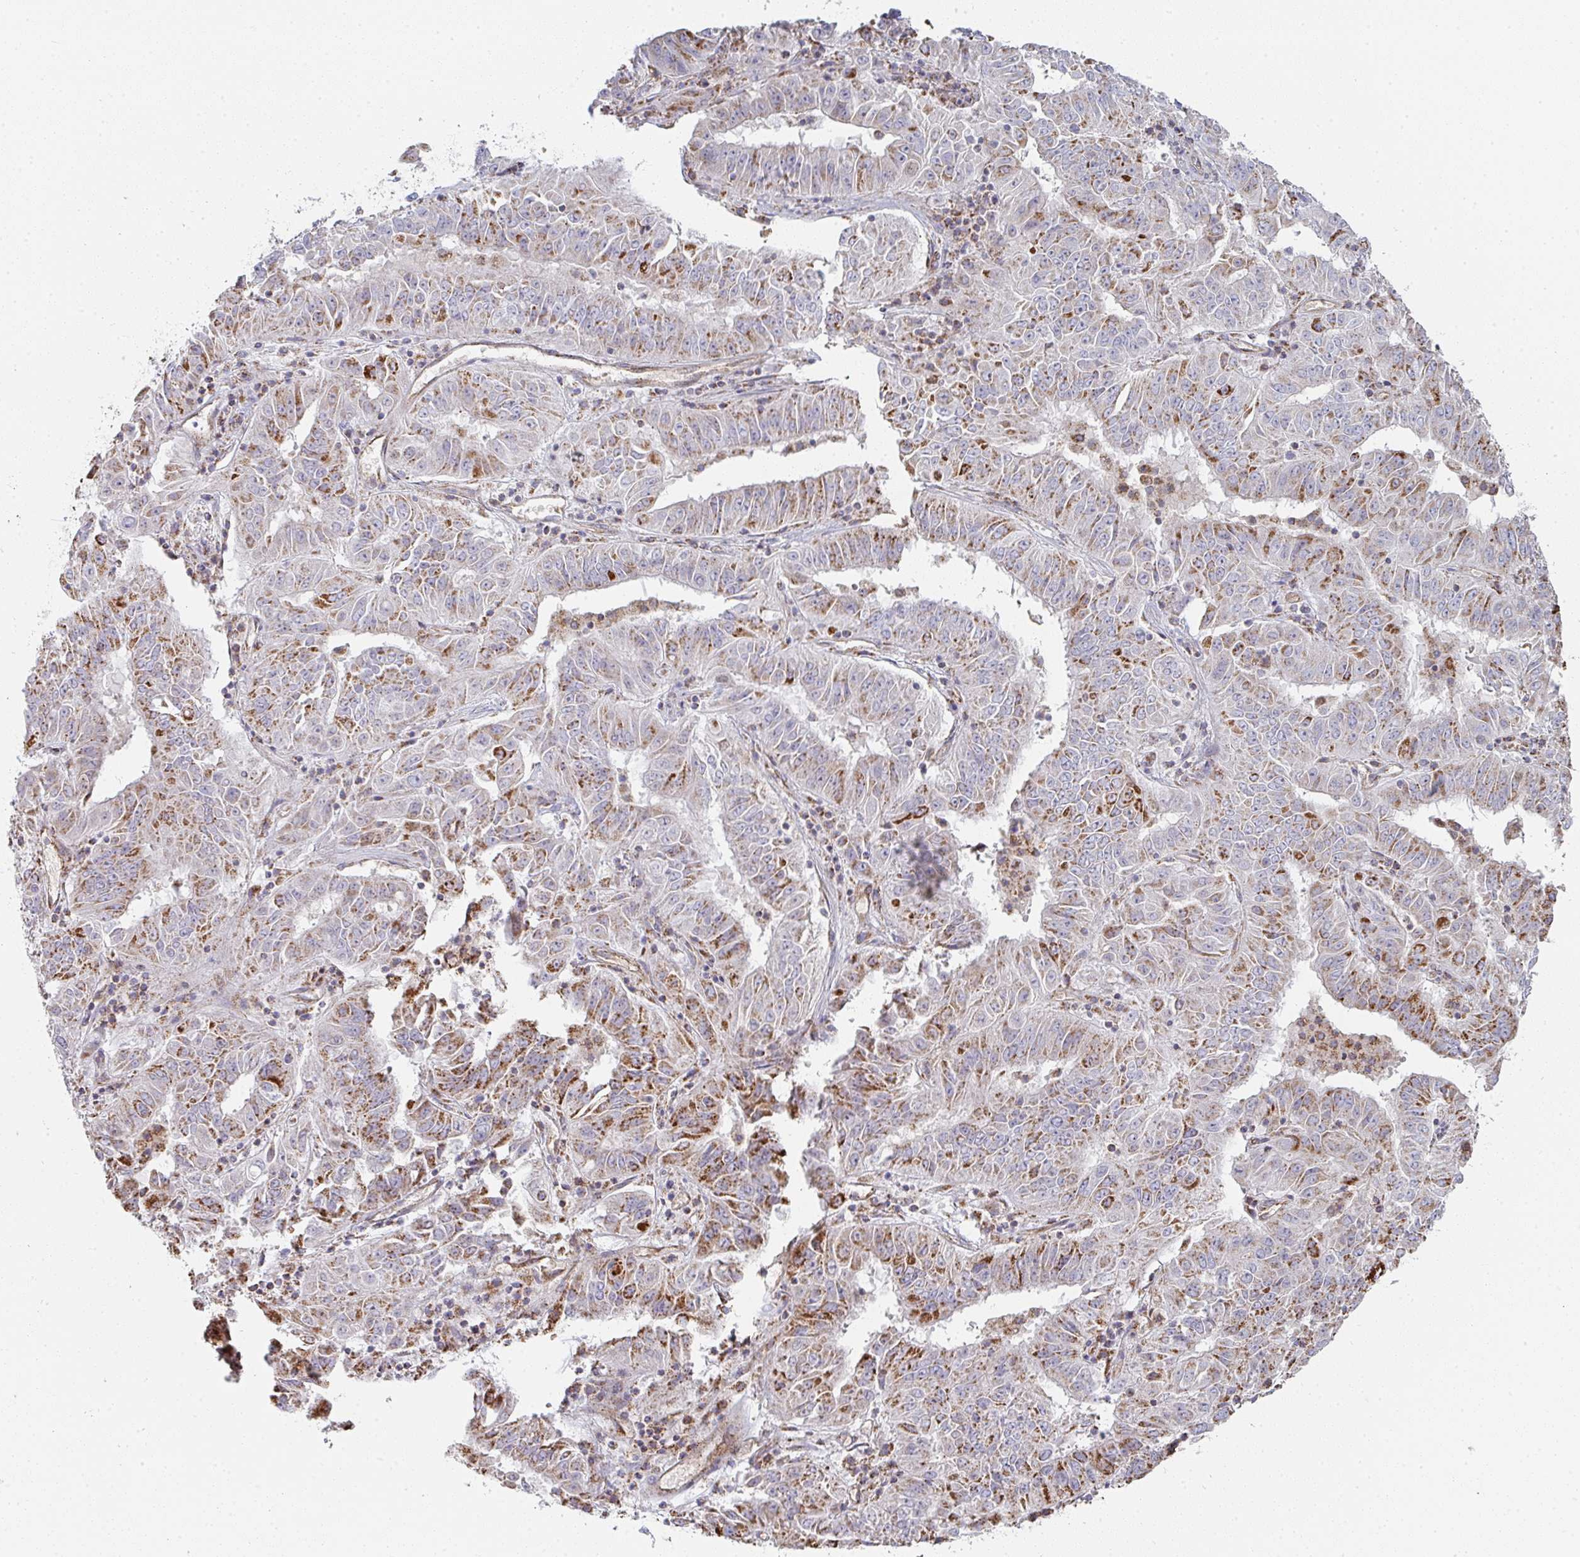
{"staining": {"intensity": "moderate", "quantity": "25%-75%", "location": "cytoplasmic/membranous"}, "tissue": "pancreatic cancer", "cell_type": "Tumor cells", "image_type": "cancer", "snomed": [{"axis": "morphology", "description": "Adenocarcinoma, NOS"}, {"axis": "topography", "description": "Pancreas"}], "caption": "Immunohistochemical staining of pancreatic cancer shows medium levels of moderate cytoplasmic/membranous staining in about 25%-75% of tumor cells. Using DAB (brown) and hematoxylin (blue) stains, captured at high magnification using brightfield microscopy.", "gene": "ZNF526", "patient": {"sex": "male", "age": 63}}